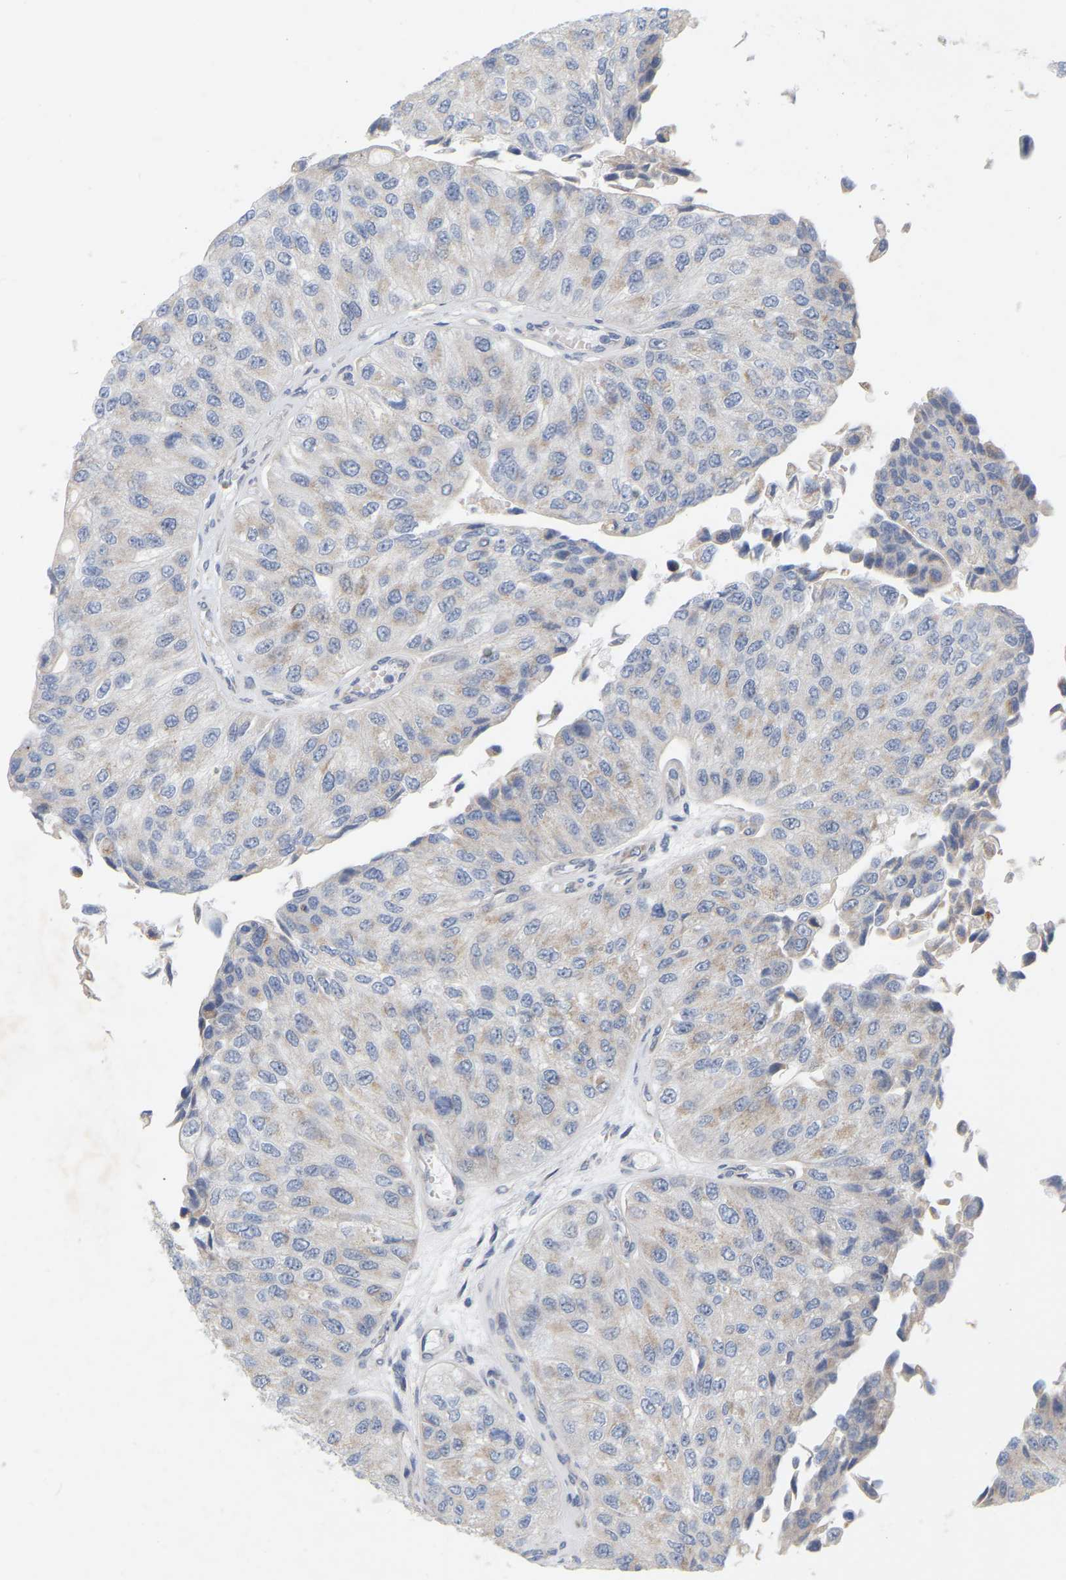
{"staining": {"intensity": "weak", "quantity": "<25%", "location": "cytoplasmic/membranous"}, "tissue": "urothelial cancer", "cell_type": "Tumor cells", "image_type": "cancer", "snomed": [{"axis": "morphology", "description": "Urothelial carcinoma, High grade"}, {"axis": "topography", "description": "Kidney"}, {"axis": "topography", "description": "Urinary bladder"}], "caption": "High power microscopy image of an immunohistochemistry (IHC) micrograph of urothelial carcinoma (high-grade), revealing no significant expression in tumor cells.", "gene": "MINDY4", "patient": {"sex": "male", "age": 77}}